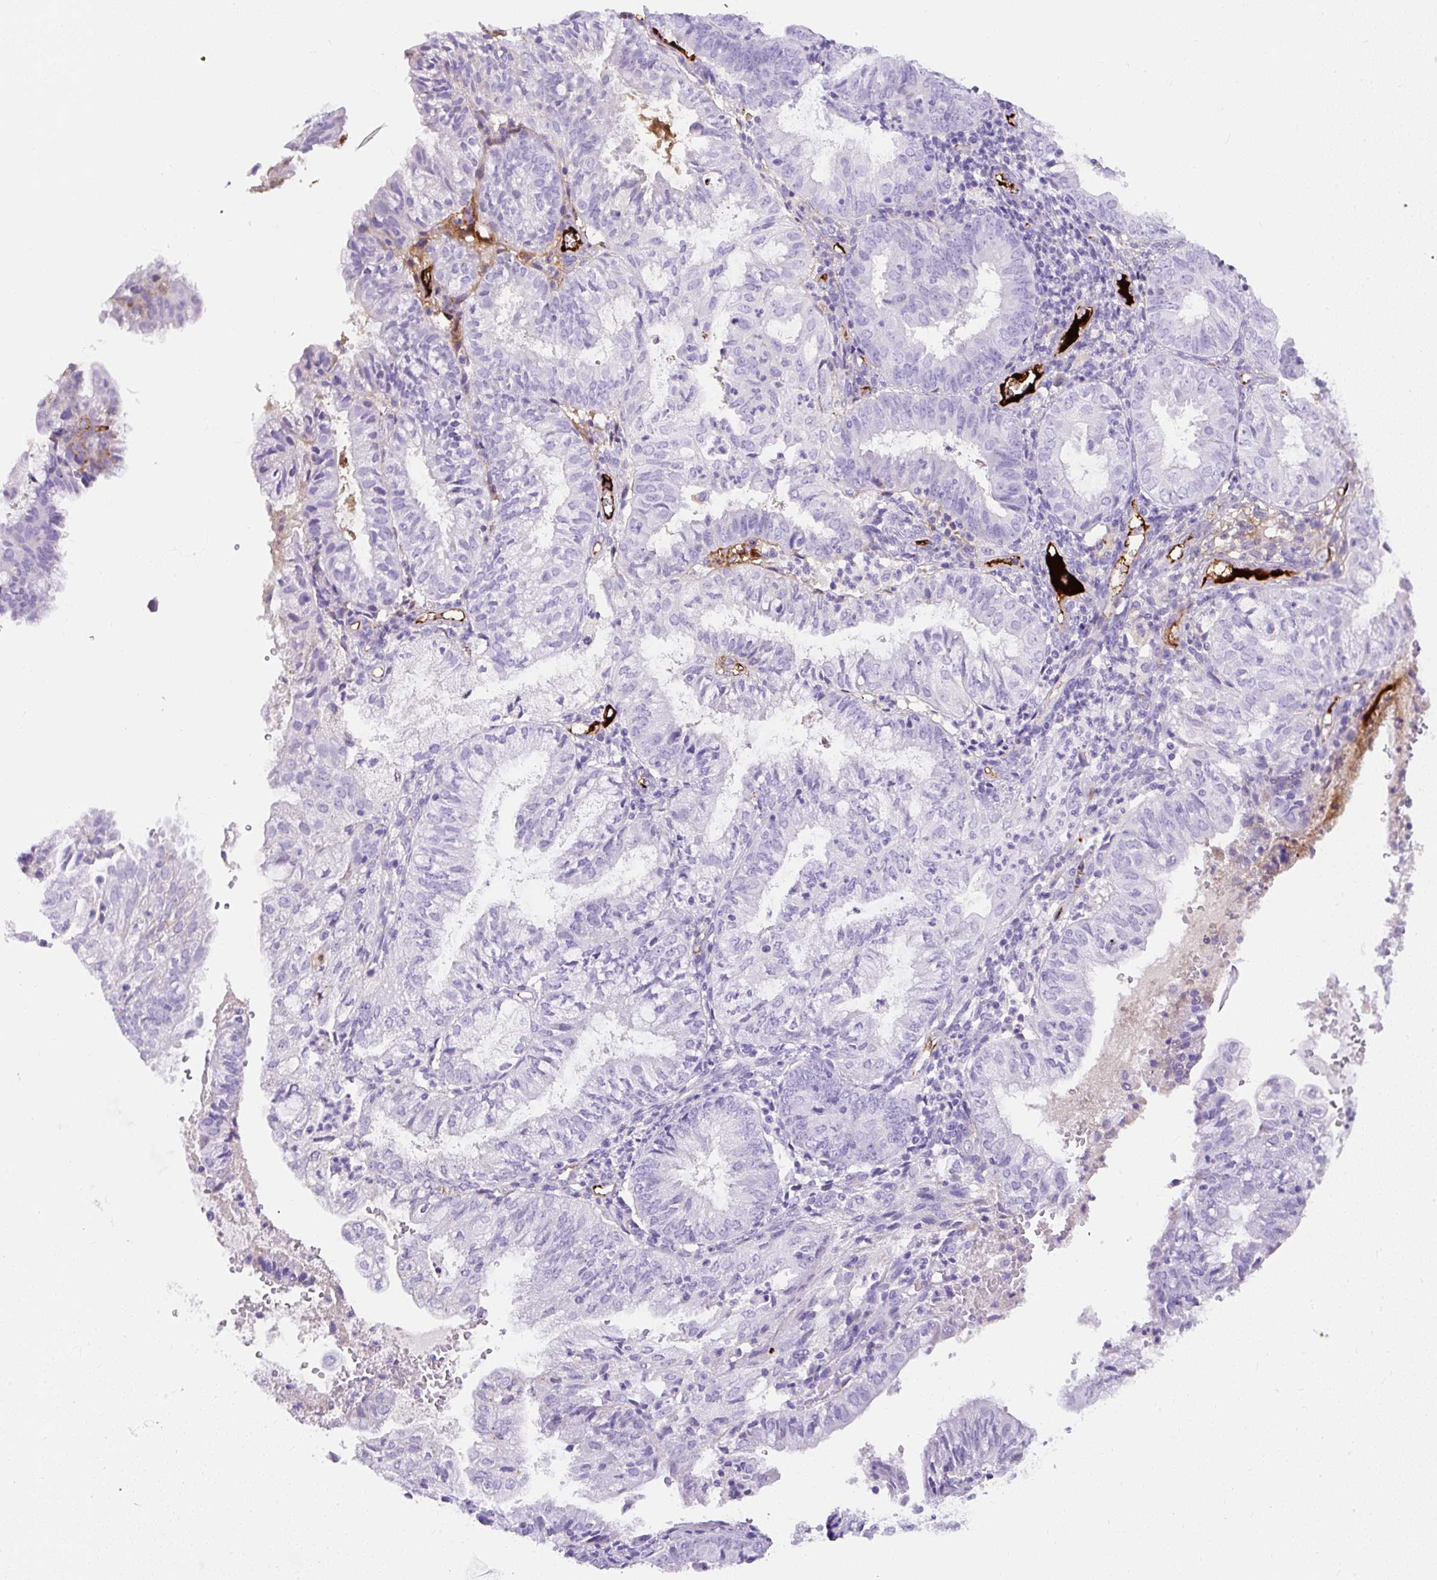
{"staining": {"intensity": "negative", "quantity": "none", "location": "none"}, "tissue": "endometrial cancer", "cell_type": "Tumor cells", "image_type": "cancer", "snomed": [{"axis": "morphology", "description": "Adenocarcinoma, NOS"}, {"axis": "topography", "description": "Endometrium"}], "caption": "IHC of endometrial cancer reveals no positivity in tumor cells.", "gene": "APOC4-APOC2", "patient": {"sex": "female", "age": 55}}